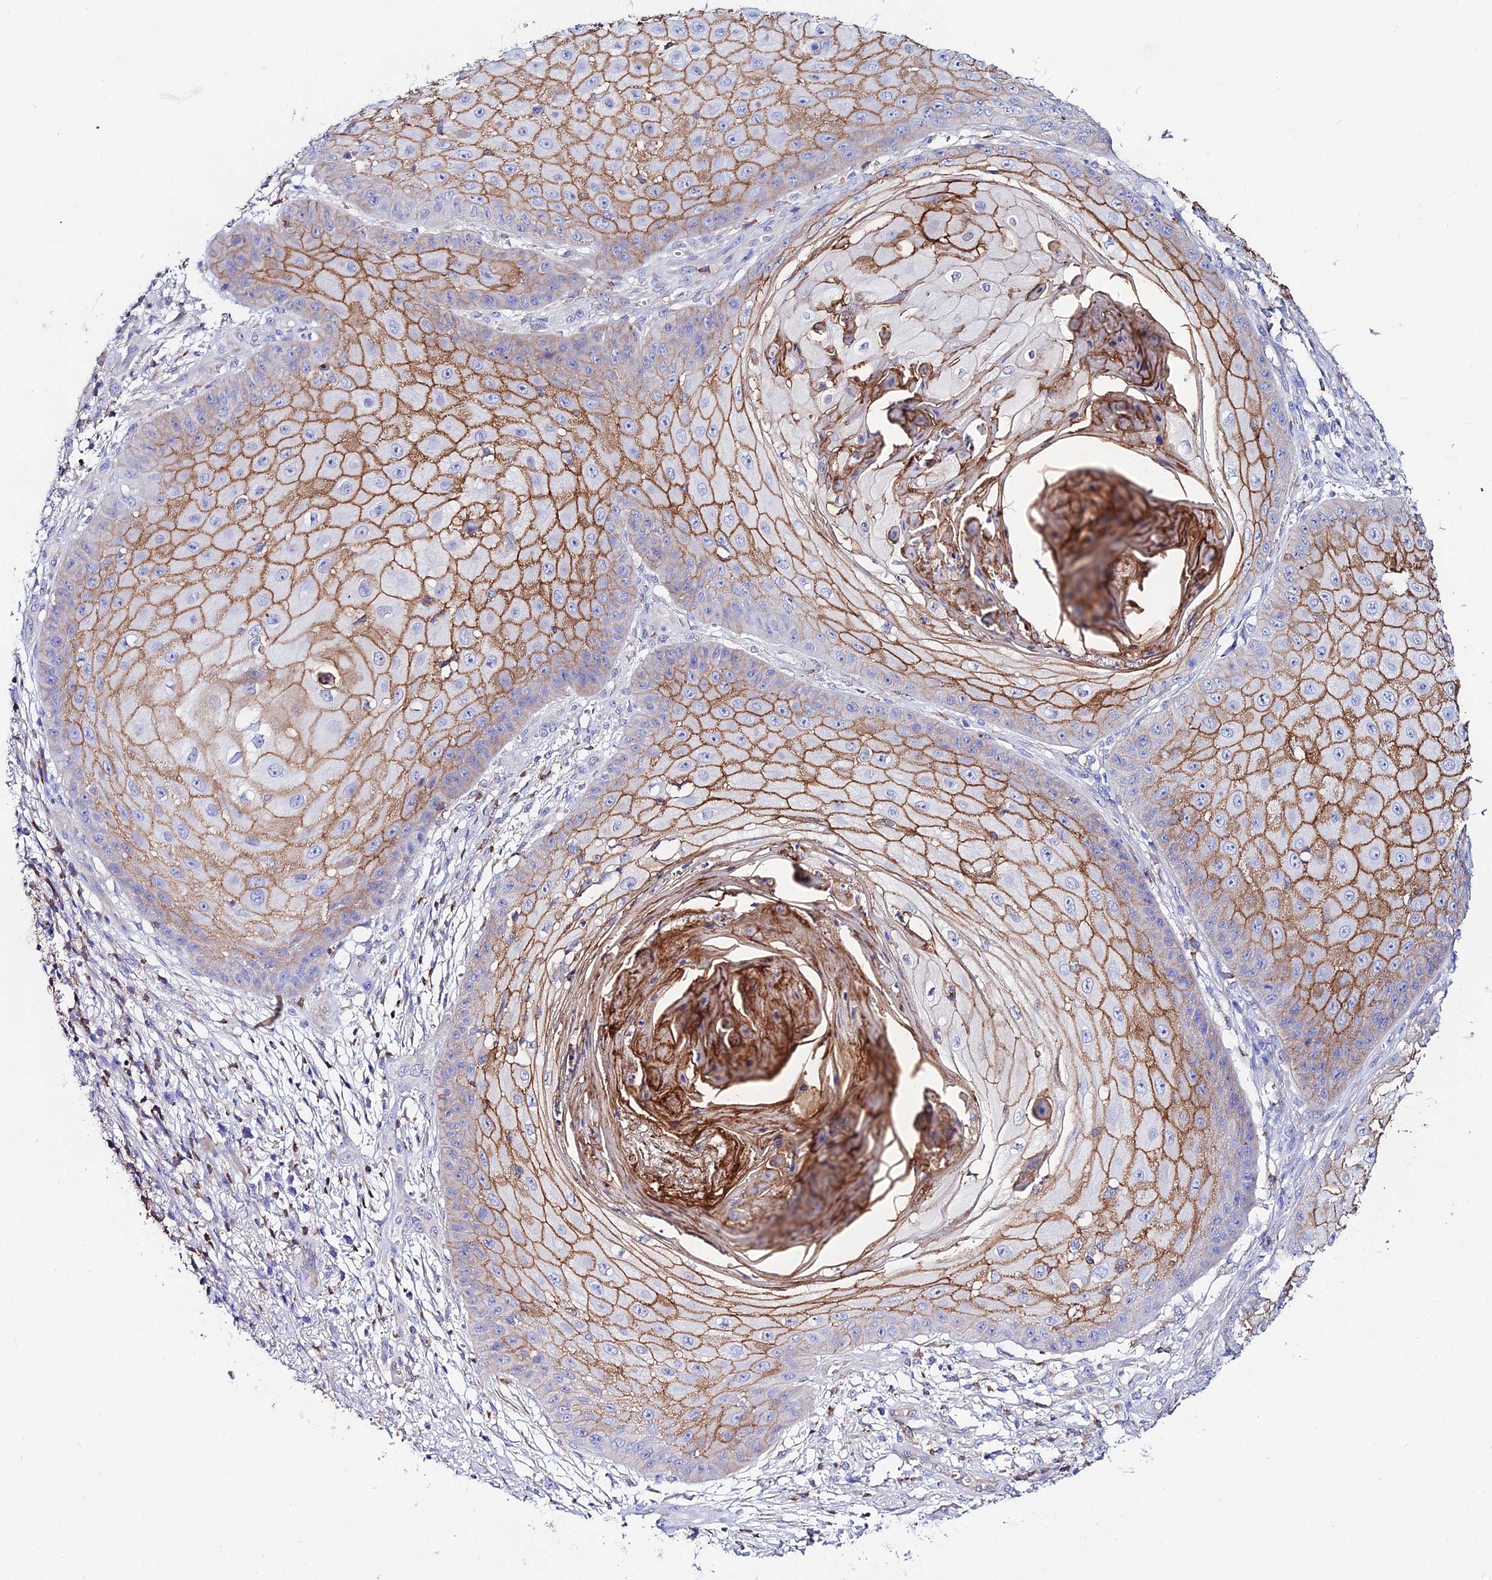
{"staining": {"intensity": "moderate", "quantity": "25%-75%", "location": "cytoplasmic/membranous"}, "tissue": "skin cancer", "cell_type": "Tumor cells", "image_type": "cancer", "snomed": [{"axis": "morphology", "description": "Squamous cell carcinoma, NOS"}, {"axis": "topography", "description": "Skin"}], "caption": "DAB immunohistochemical staining of human skin squamous cell carcinoma demonstrates moderate cytoplasmic/membranous protein staining in about 25%-75% of tumor cells. (brown staining indicates protein expression, while blue staining denotes nuclei).", "gene": "S100A16", "patient": {"sex": "male", "age": 70}}